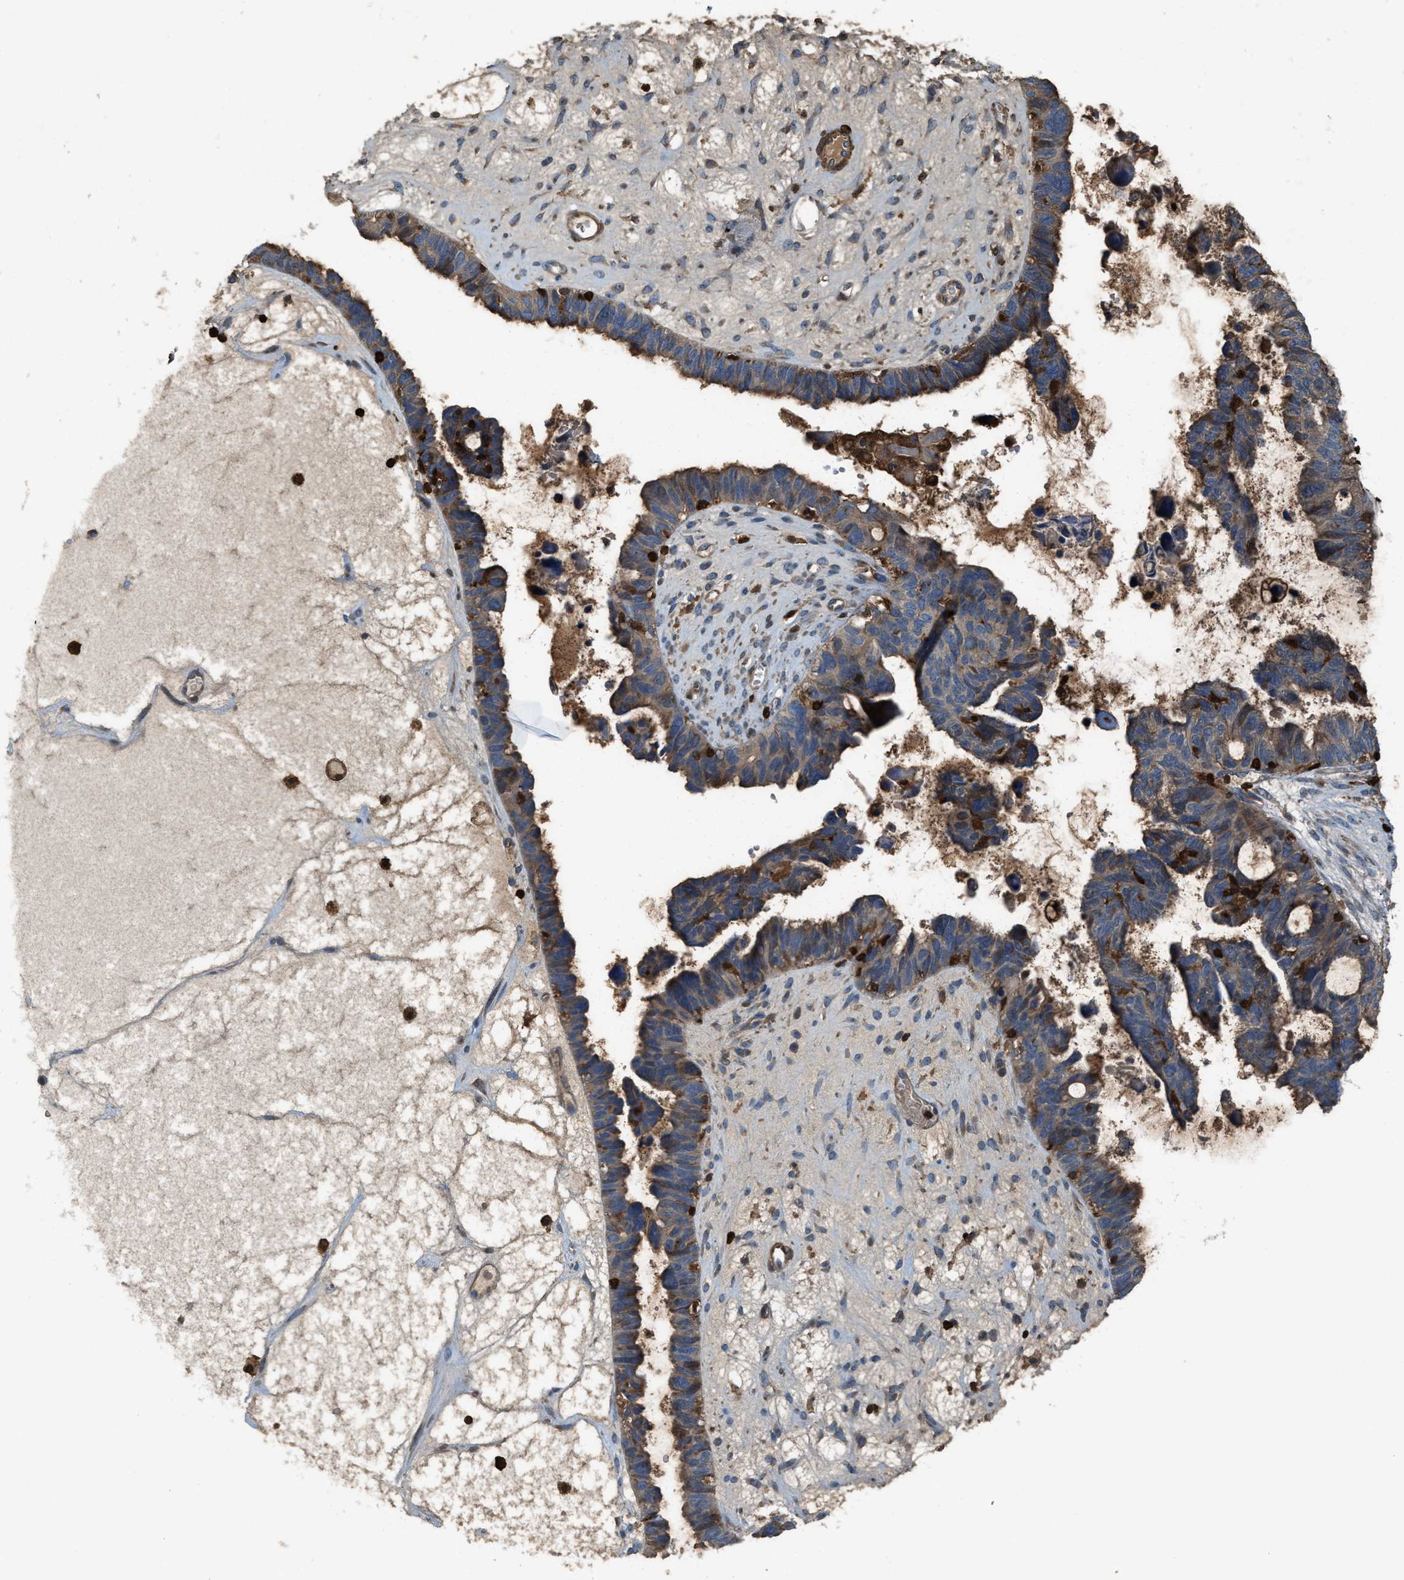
{"staining": {"intensity": "moderate", "quantity": ">75%", "location": "cytoplasmic/membranous"}, "tissue": "ovarian cancer", "cell_type": "Tumor cells", "image_type": "cancer", "snomed": [{"axis": "morphology", "description": "Cystadenocarcinoma, serous, NOS"}, {"axis": "topography", "description": "Ovary"}], "caption": "About >75% of tumor cells in human serous cystadenocarcinoma (ovarian) reveal moderate cytoplasmic/membranous protein expression as visualized by brown immunohistochemical staining.", "gene": "SERPINB5", "patient": {"sex": "female", "age": 79}}